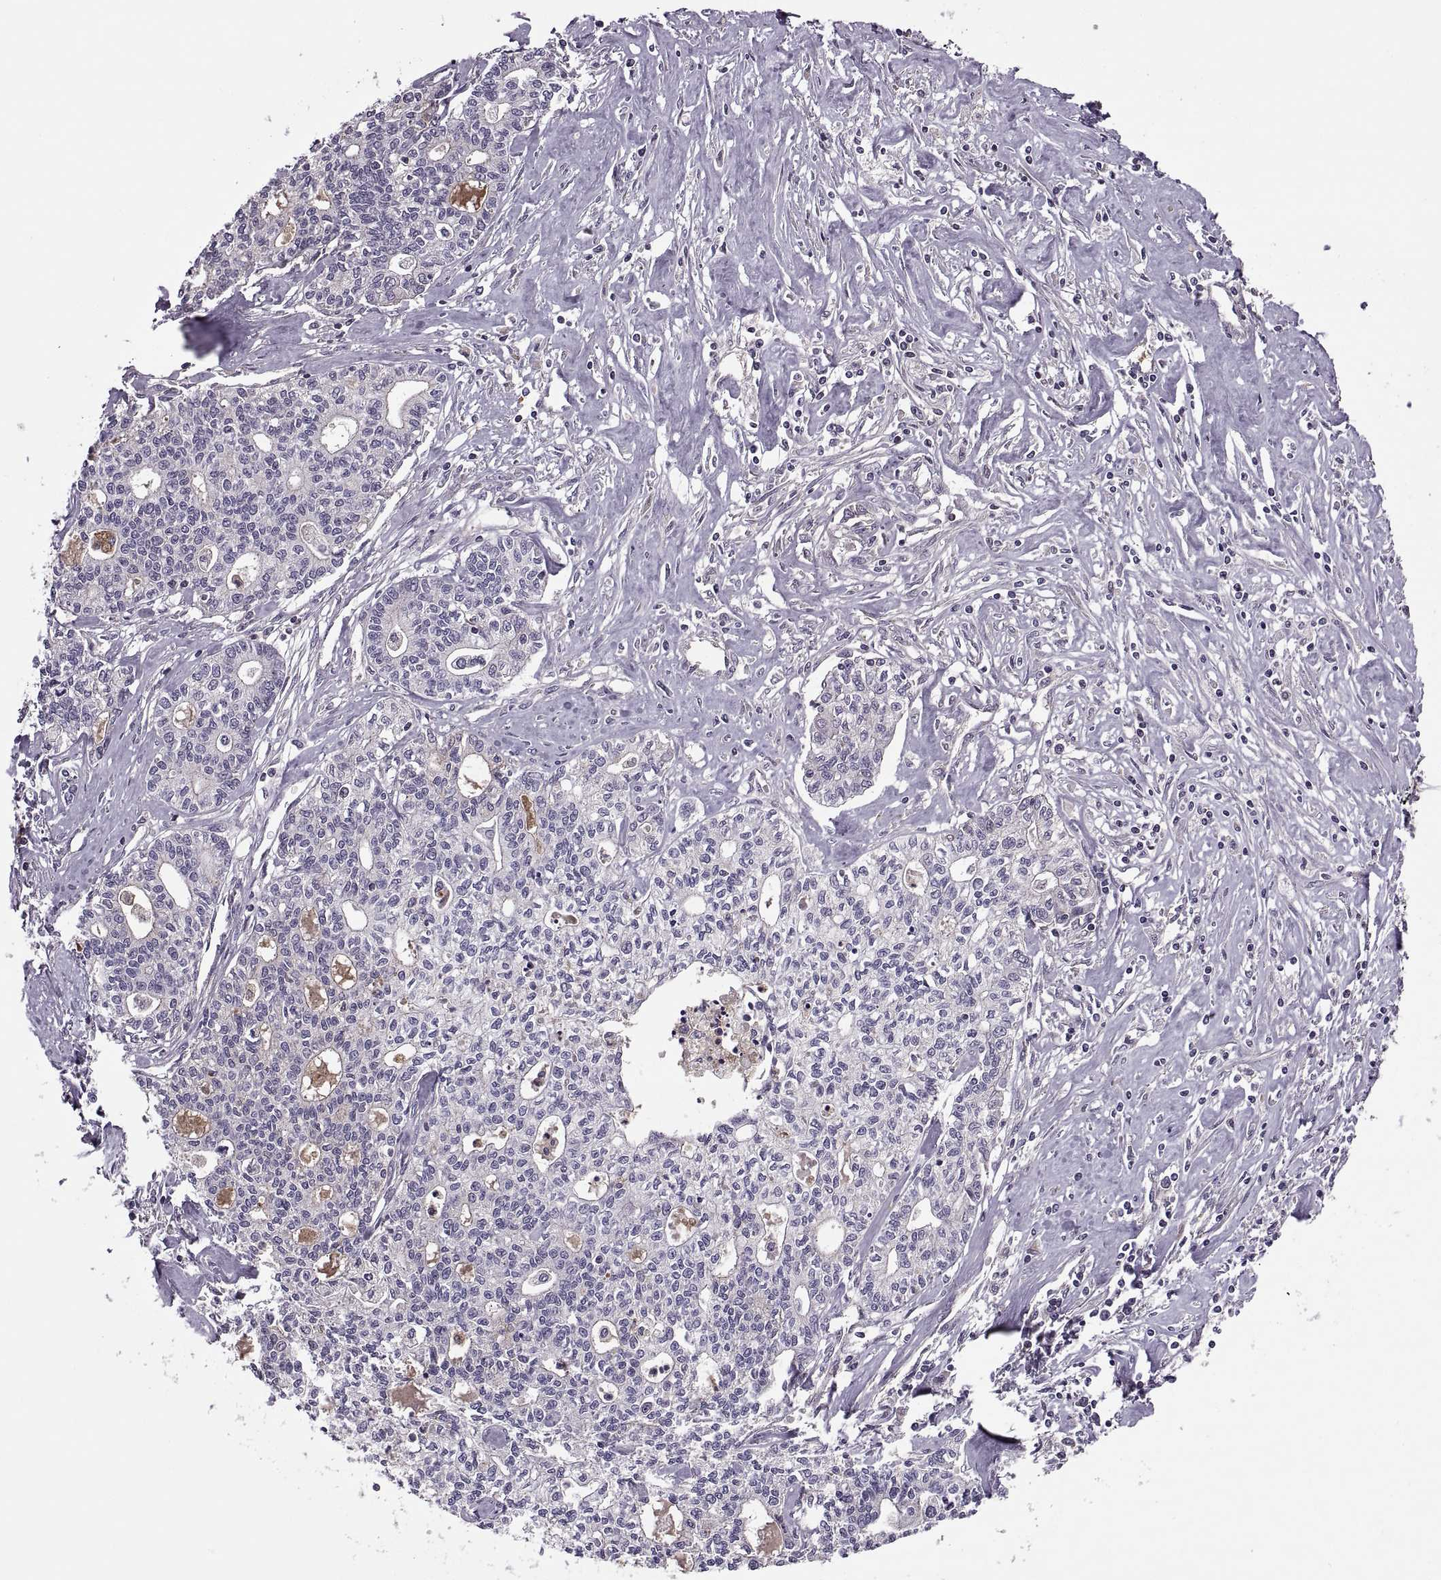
{"staining": {"intensity": "negative", "quantity": "none", "location": "none"}, "tissue": "liver cancer", "cell_type": "Tumor cells", "image_type": "cancer", "snomed": [{"axis": "morphology", "description": "Cholangiocarcinoma"}, {"axis": "topography", "description": "Liver"}], "caption": "An IHC photomicrograph of liver cholangiocarcinoma is shown. There is no staining in tumor cells of liver cholangiocarcinoma.", "gene": "SLC2A3", "patient": {"sex": "female", "age": 61}}